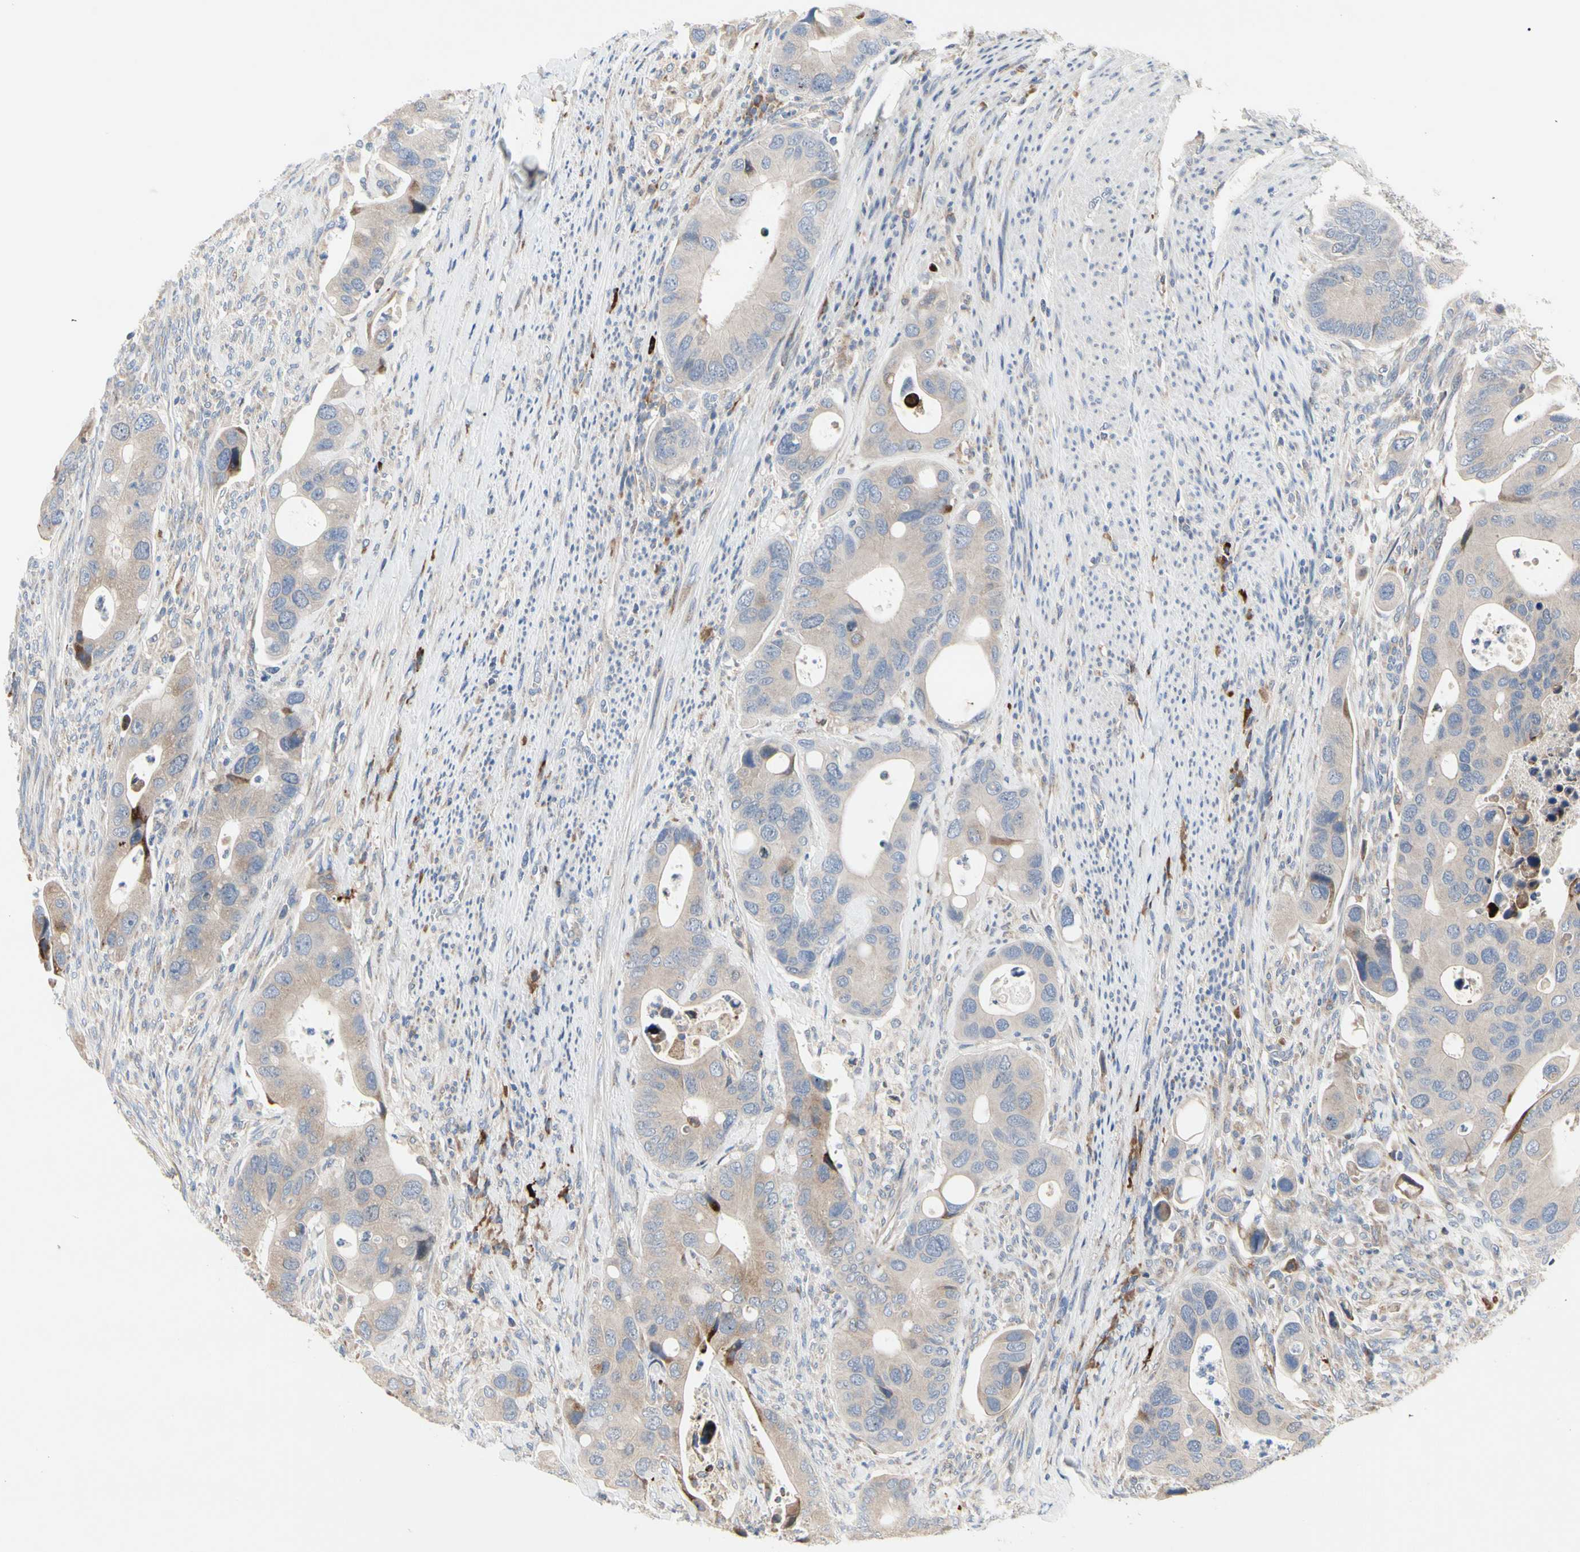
{"staining": {"intensity": "weak", "quantity": ">75%", "location": "cytoplasmic/membranous"}, "tissue": "colorectal cancer", "cell_type": "Tumor cells", "image_type": "cancer", "snomed": [{"axis": "morphology", "description": "Adenocarcinoma, NOS"}, {"axis": "topography", "description": "Rectum"}], "caption": "Weak cytoplasmic/membranous expression for a protein is identified in approximately >75% of tumor cells of colorectal adenocarcinoma using IHC.", "gene": "MMEL1", "patient": {"sex": "female", "age": 57}}